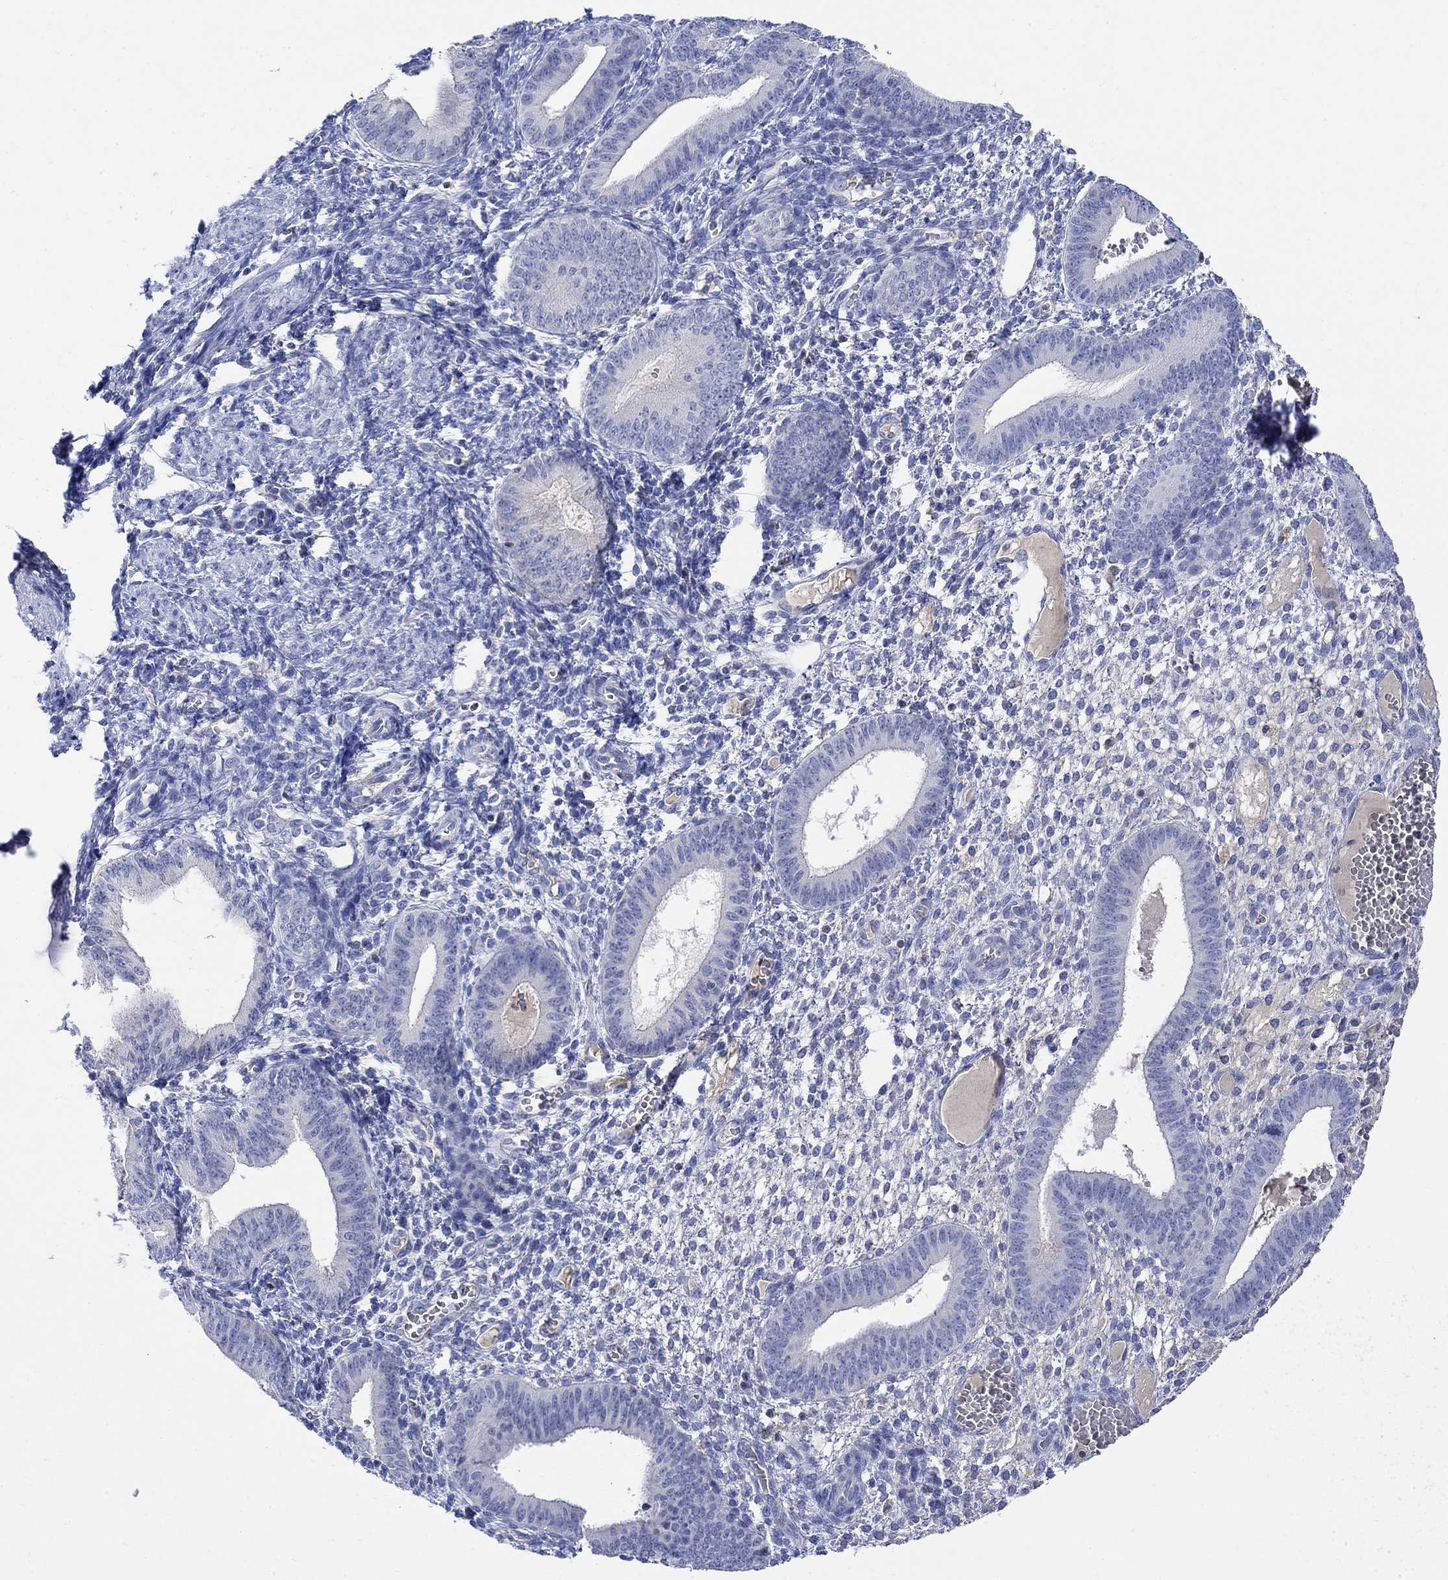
{"staining": {"intensity": "negative", "quantity": "none", "location": "none"}, "tissue": "endometrium", "cell_type": "Cells in endometrial stroma", "image_type": "normal", "snomed": [{"axis": "morphology", "description": "Normal tissue, NOS"}, {"axis": "topography", "description": "Endometrium"}], "caption": "IHC micrograph of unremarkable endometrium: human endometrium stained with DAB (3,3'-diaminobenzidine) reveals no significant protein positivity in cells in endometrial stroma.", "gene": "GCM1", "patient": {"sex": "female", "age": 42}}